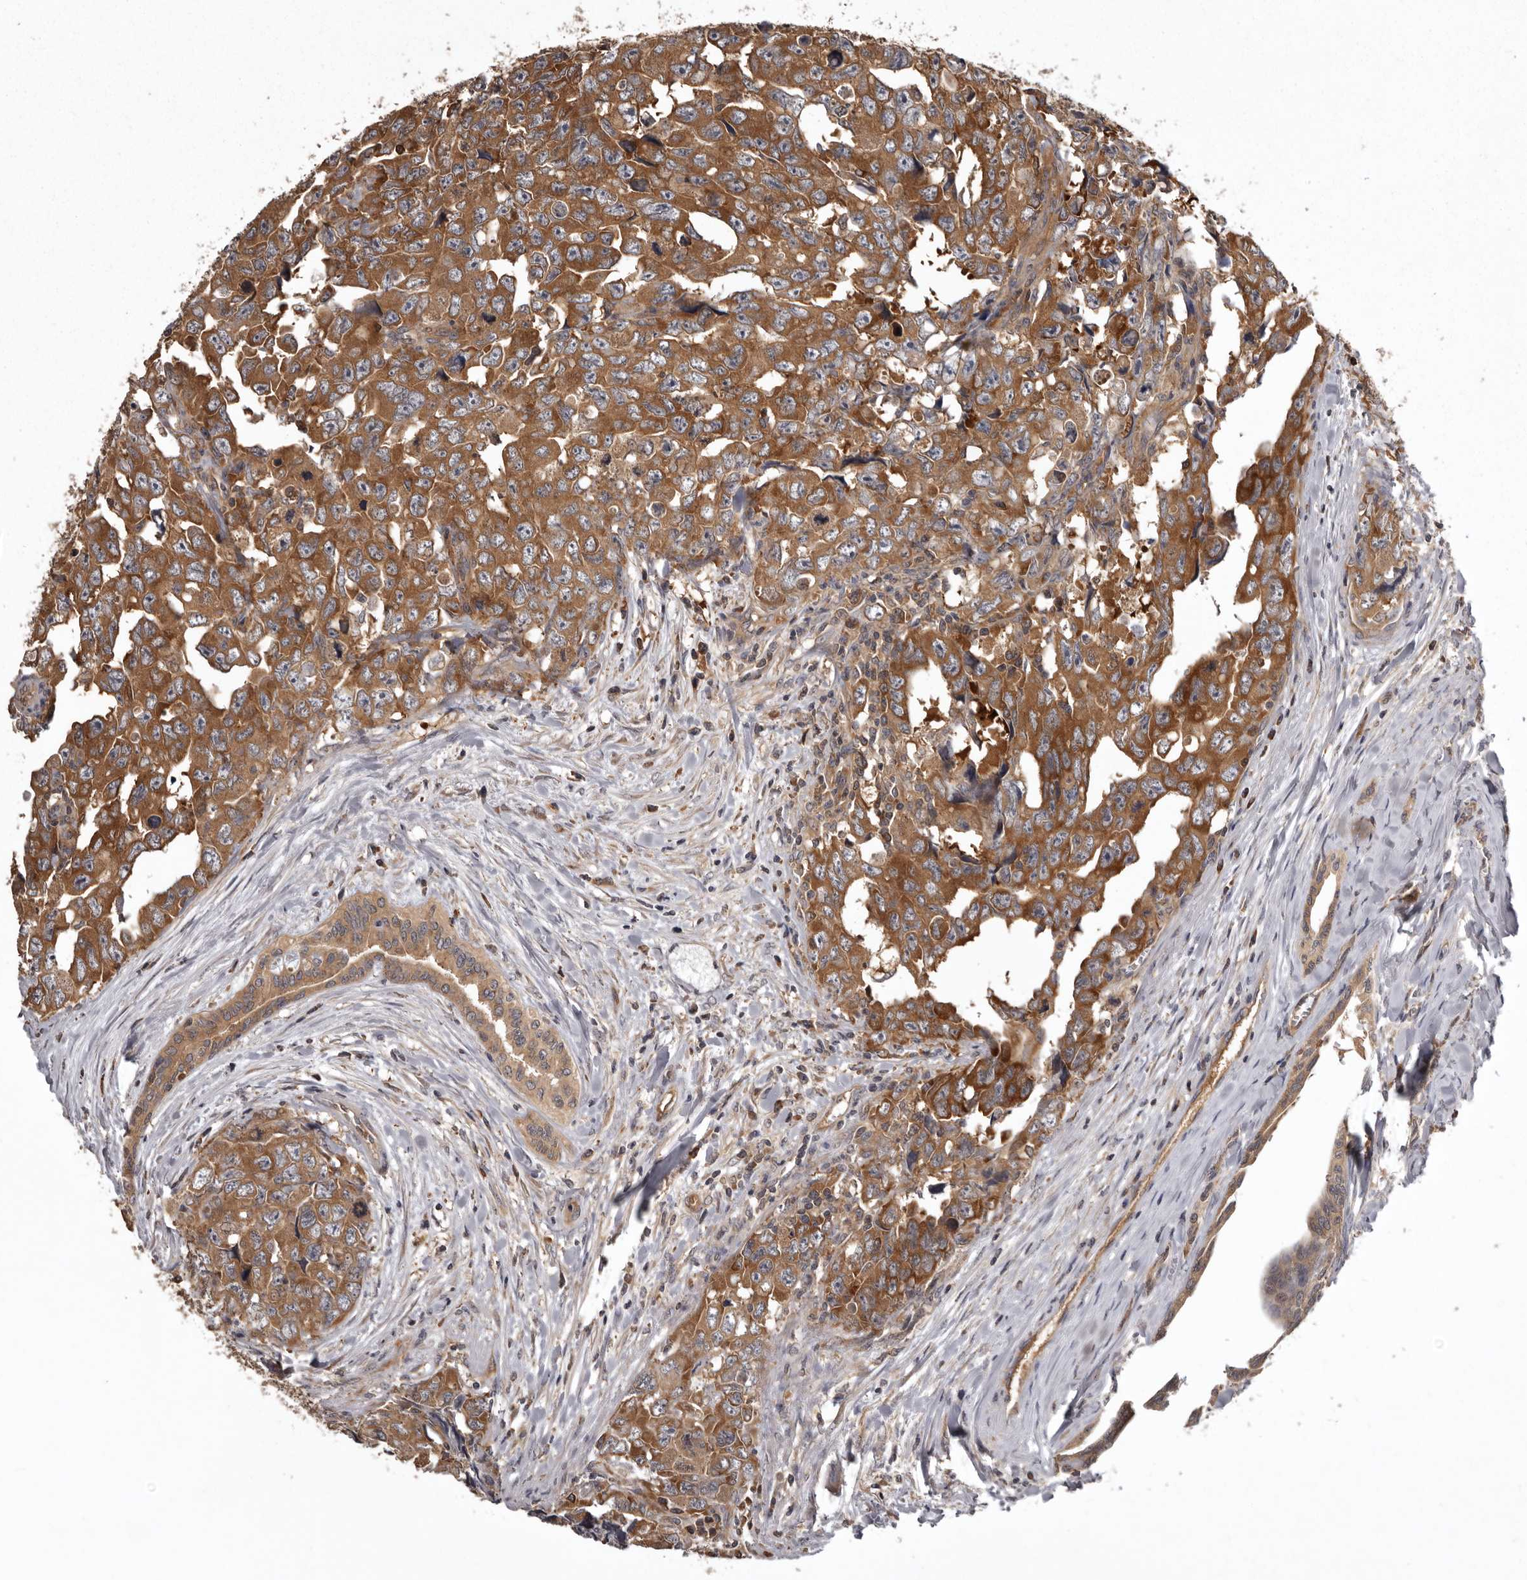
{"staining": {"intensity": "moderate", "quantity": ">75%", "location": "cytoplasmic/membranous"}, "tissue": "testis cancer", "cell_type": "Tumor cells", "image_type": "cancer", "snomed": [{"axis": "morphology", "description": "Carcinoma, Embryonal, NOS"}, {"axis": "topography", "description": "Testis"}], "caption": "Protein staining demonstrates moderate cytoplasmic/membranous expression in approximately >75% of tumor cells in embryonal carcinoma (testis).", "gene": "DARS1", "patient": {"sex": "male", "age": 28}}